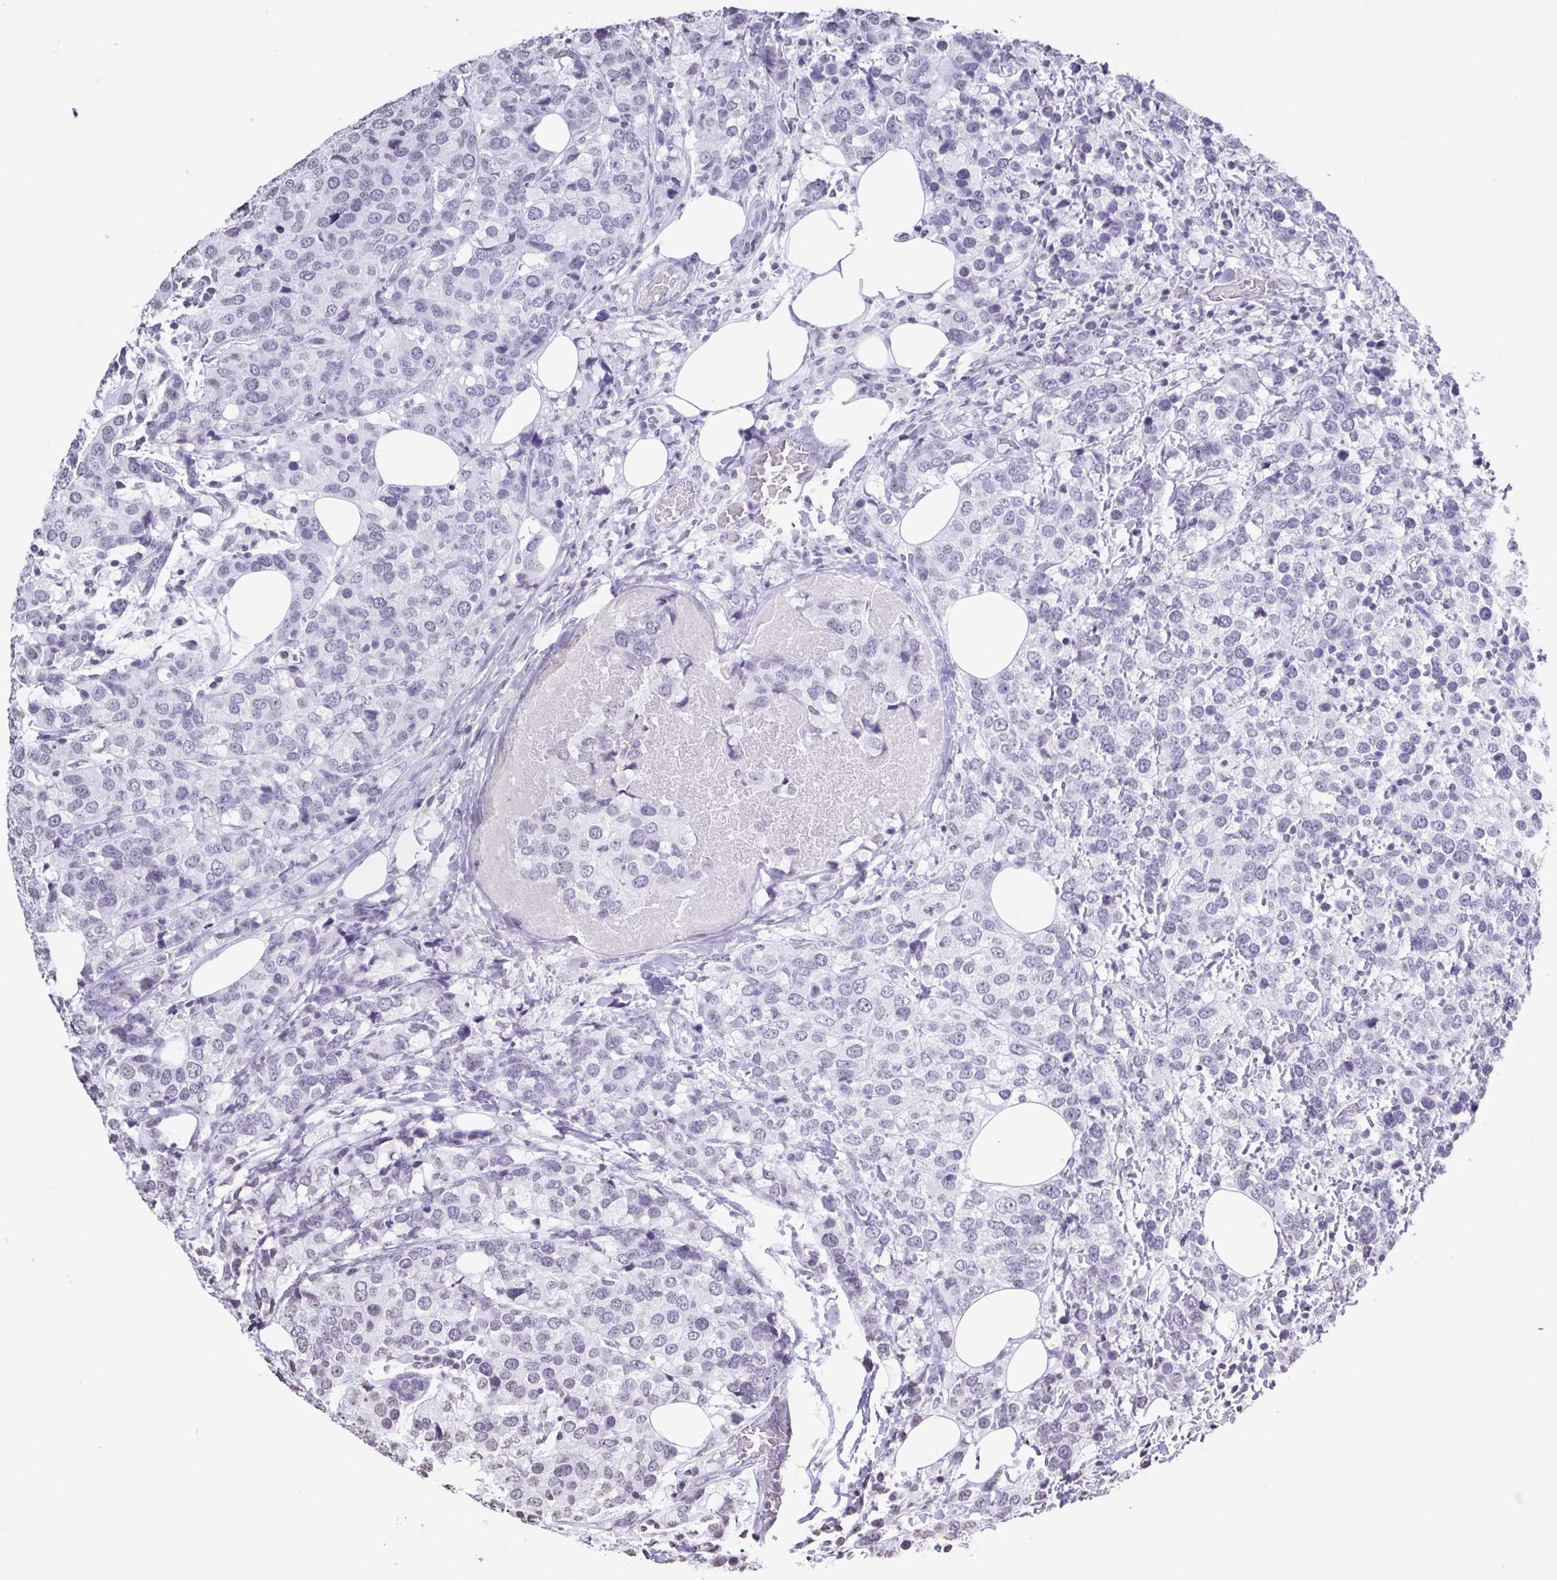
{"staining": {"intensity": "negative", "quantity": "none", "location": "none"}, "tissue": "breast cancer", "cell_type": "Tumor cells", "image_type": "cancer", "snomed": [{"axis": "morphology", "description": "Lobular carcinoma"}, {"axis": "topography", "description": "Breast"}], "caption": "DAB (3,3'-diaminobenzidine) immunohistochemical staining of breast cancer (lobular carcinoma) shows no significant staining in tumor cells.", "gene": "VCY1B", "patient": {"sex": "female", "age": 59}}